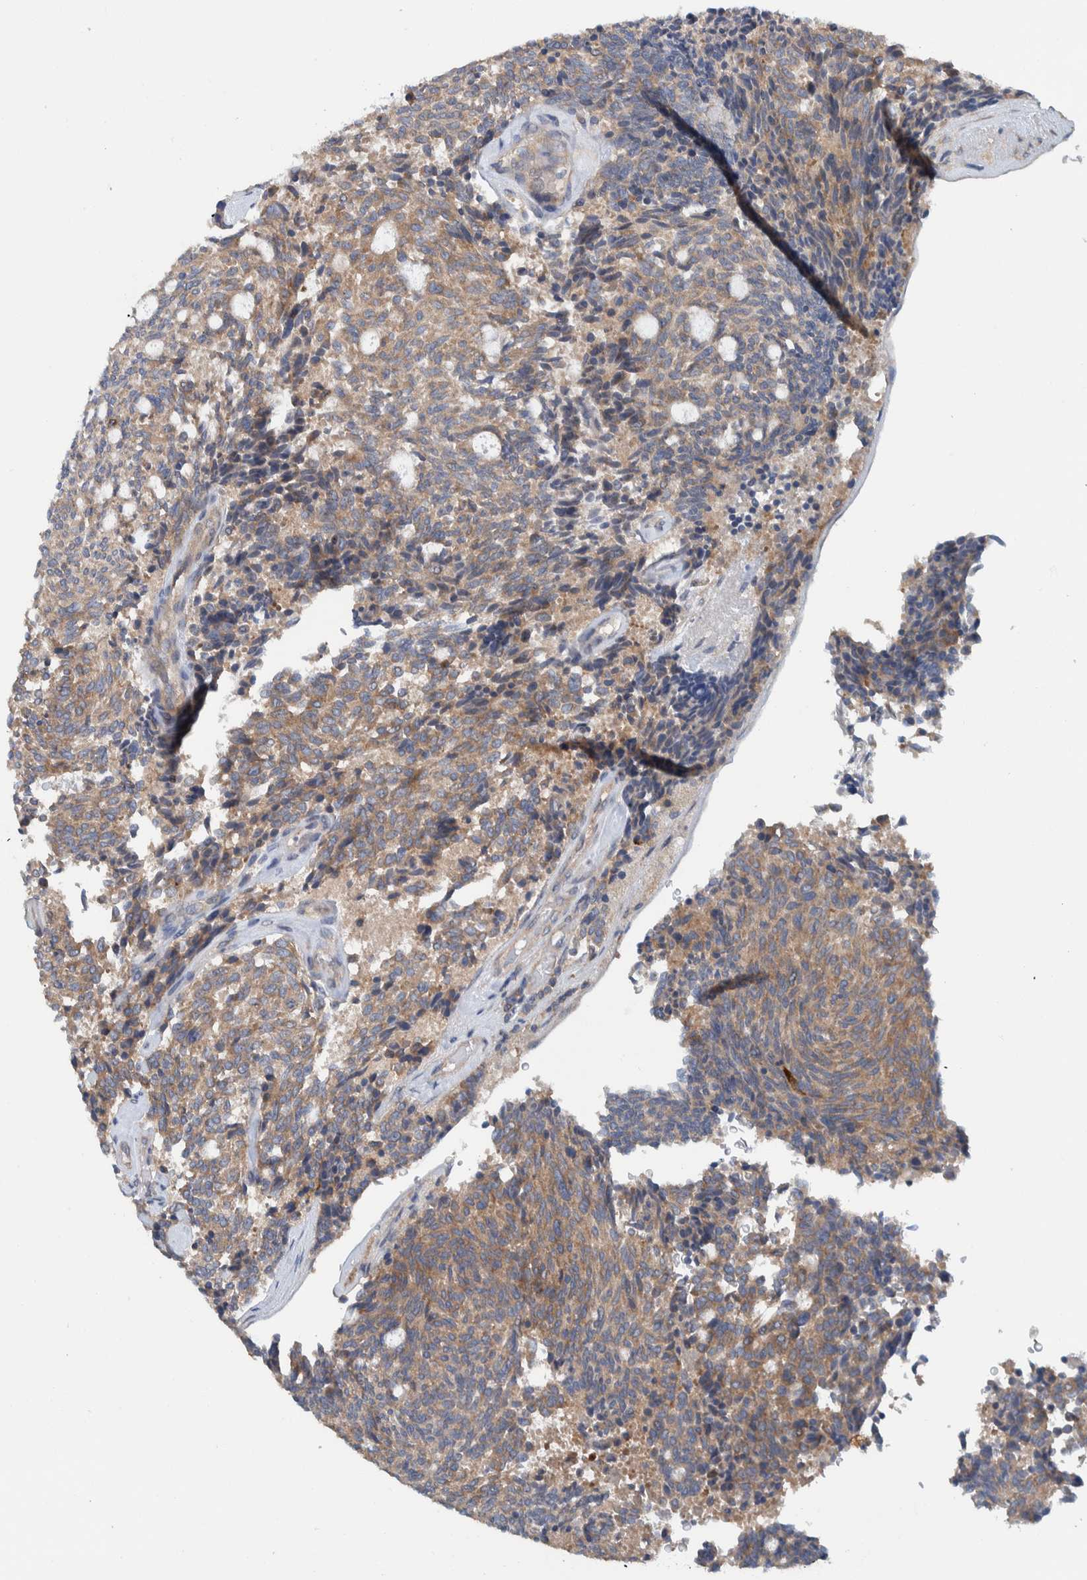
{"staining": {"intensity": "weak", "quantity": ">75%", "location": "cytoplasmic/membranous"}, "tissue": "carcinoid", "cell_type": "Tumor cells", "image_type": "cancer", "snomed": [{"axis": "morphology", "description": "Carcinoid, malignant, NOS"}, {"axis": "topography", "description": "Pancreas"}], "caption": "Immunohistochemistry (IHC) photomicrograph of human carcinoid stained for a protein (brown), which exhibits low levels of weak cytoplasmic/membranous positivity in approximately >75% of tumor cells.", "gene": "CCM2", "patient": {"sex": "female", "age": 54}}